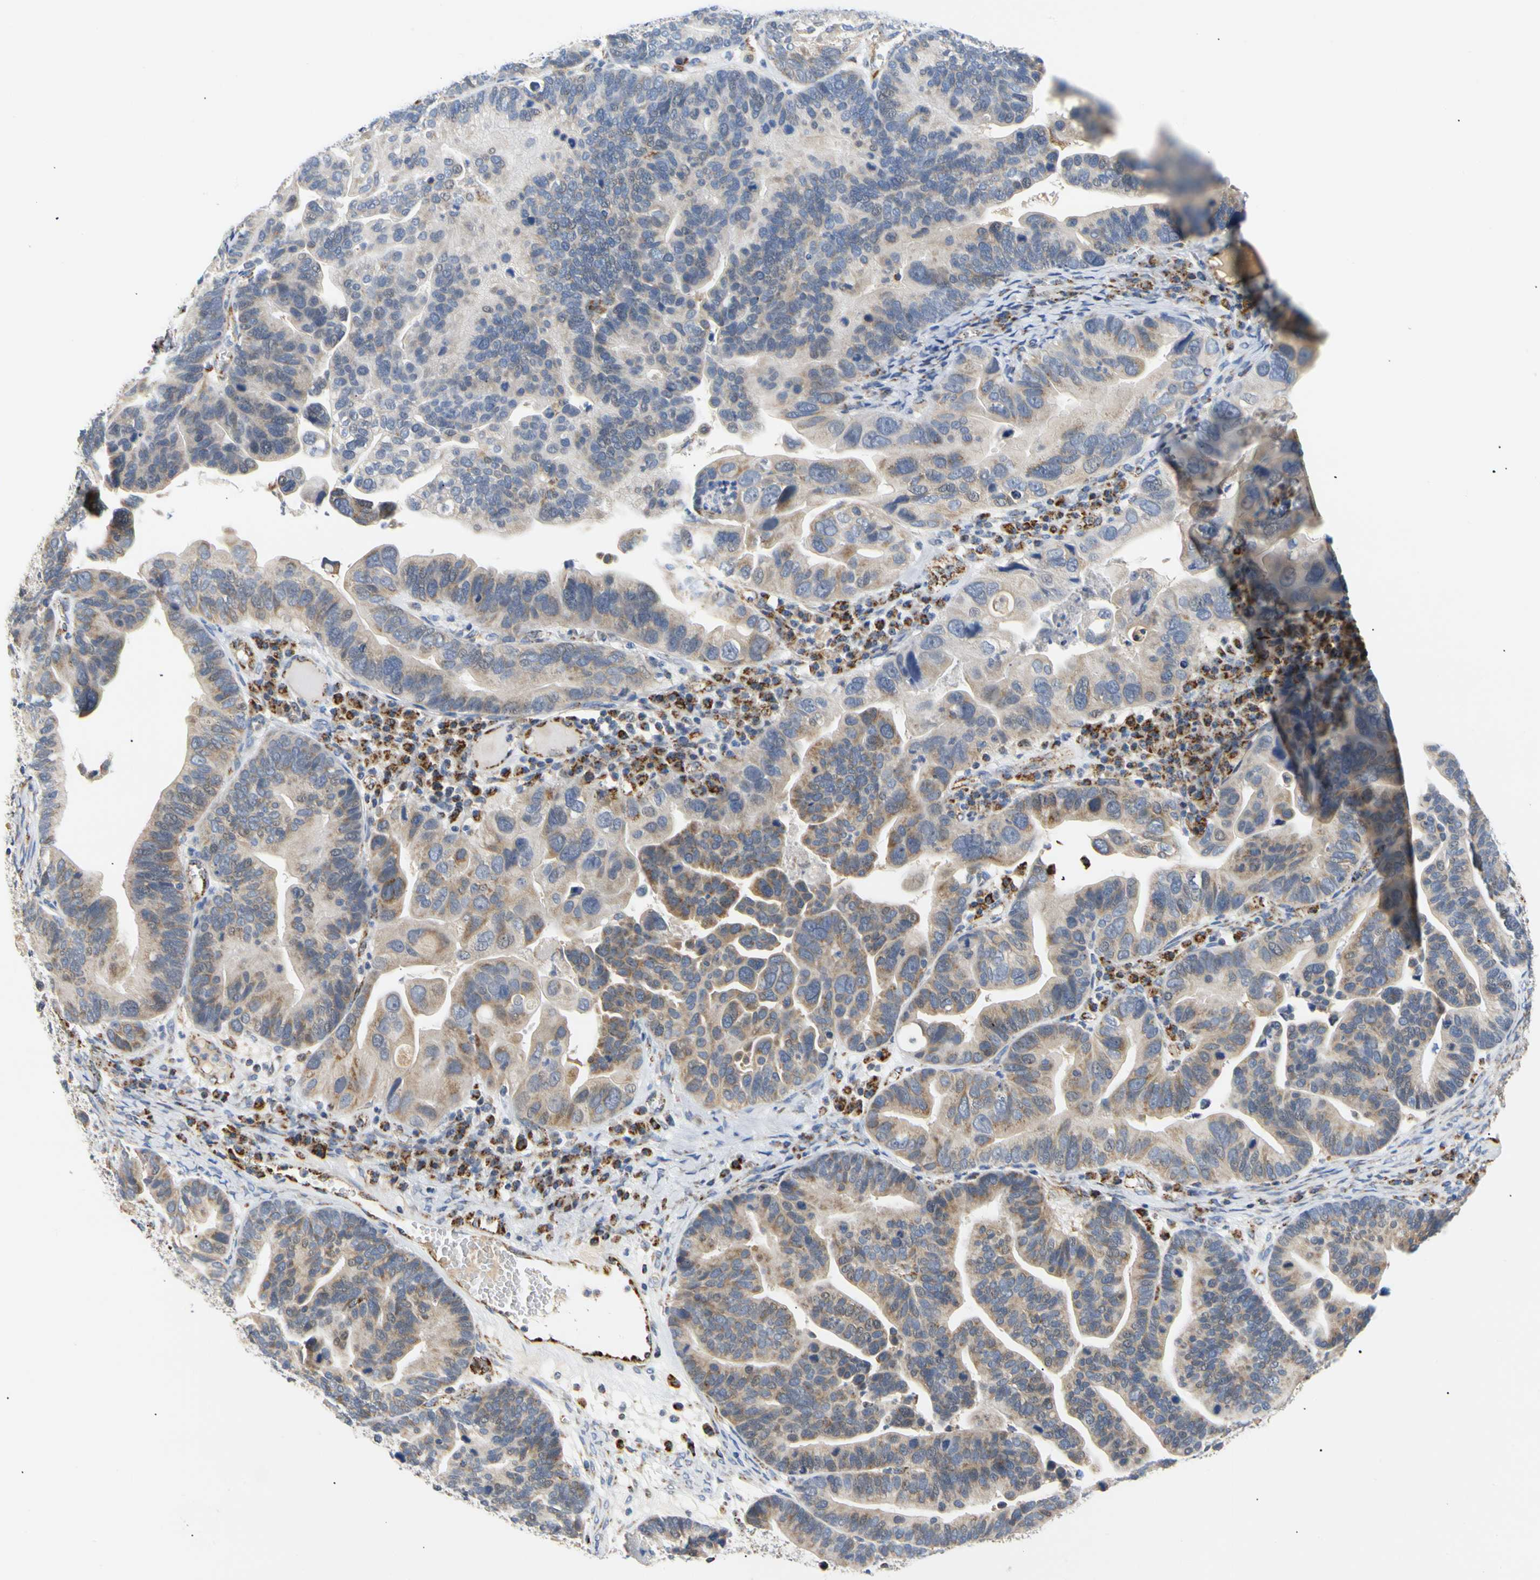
{"staining": {"intensity": "moderate", "quantity": ">75%", "location": "cytoplasmic/membranous"}, "tissue": "ovarian cancer", "cell_type": "Tumor cells", "image_type": "cancer", "snomed": [{"axis": "morphology", "description": "Cystadenocarcinoma, serous, NOS"}, {"axis": "topography", "description": "Ovary"}], "caption": "High-magnification brightfield microscopy of ovarian cancer stained with DAB (brown) and counterstained with hematoxylin (blue). tumor cells exhibit moderate cytoplasmic/membranous positivity is identified in about>75% of cells.", "gene": "ACAT1", "patient": {"sex": "female", "age": 56}}